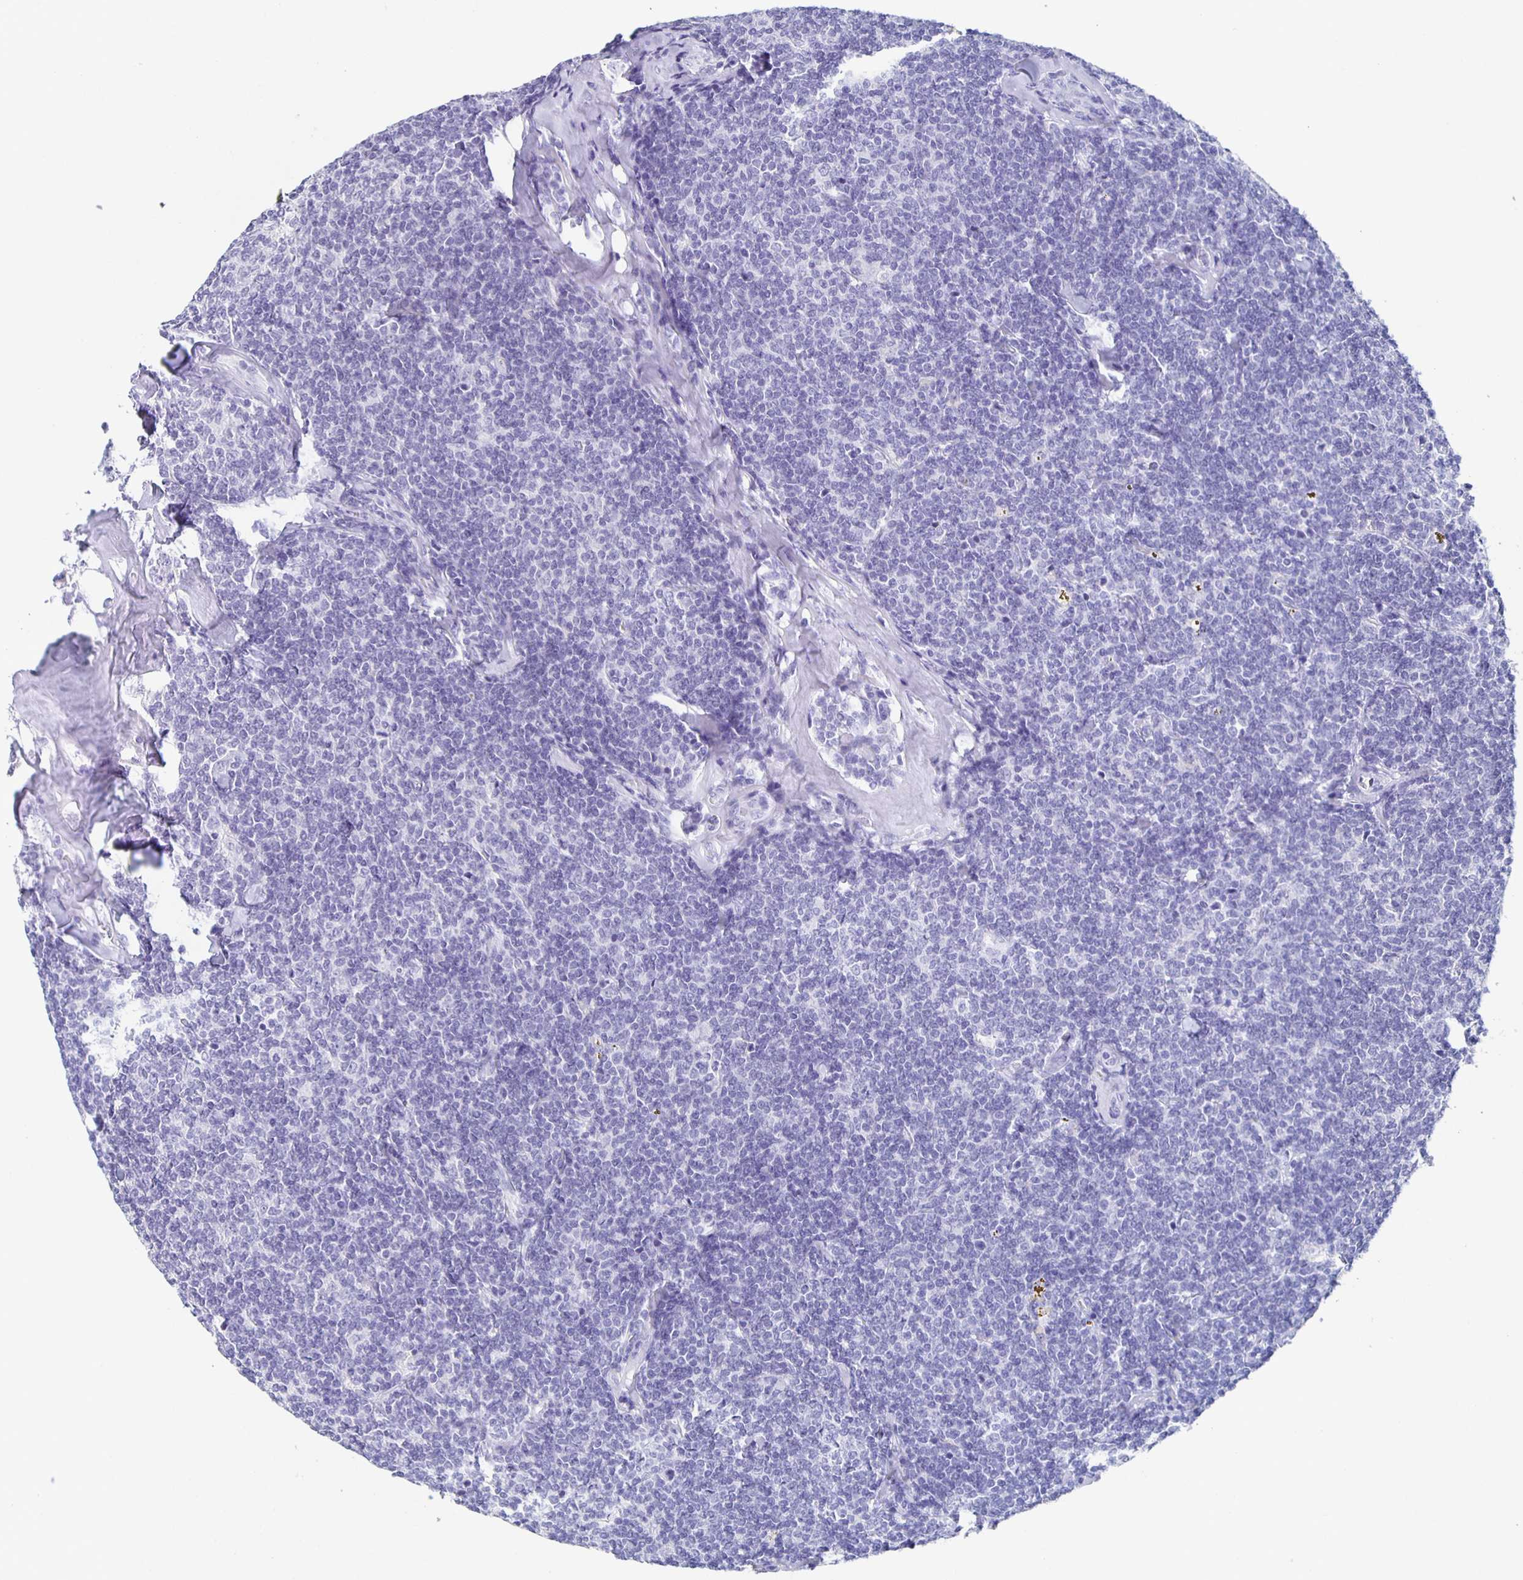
{"staining": {"intensity": "negative", "quantity": "none", "location": "none"}, "tissue": "lymphoma", "cell_type": "Tumor cells", "image_type": "cancer", "snomed": [{"axis": "morphology", "description": "Malignant lymphoma, non-Hodgkin's type, Low grade"}, {"axis": "topography", "description": "Lymph node"}], "caption": "An immunohistochemistry histopathology image of lymphoma is shown. There is no staining in tumor cells of lymphoma.", "gene": "FGA", "patient": {"sex": "female", "age": 56}}